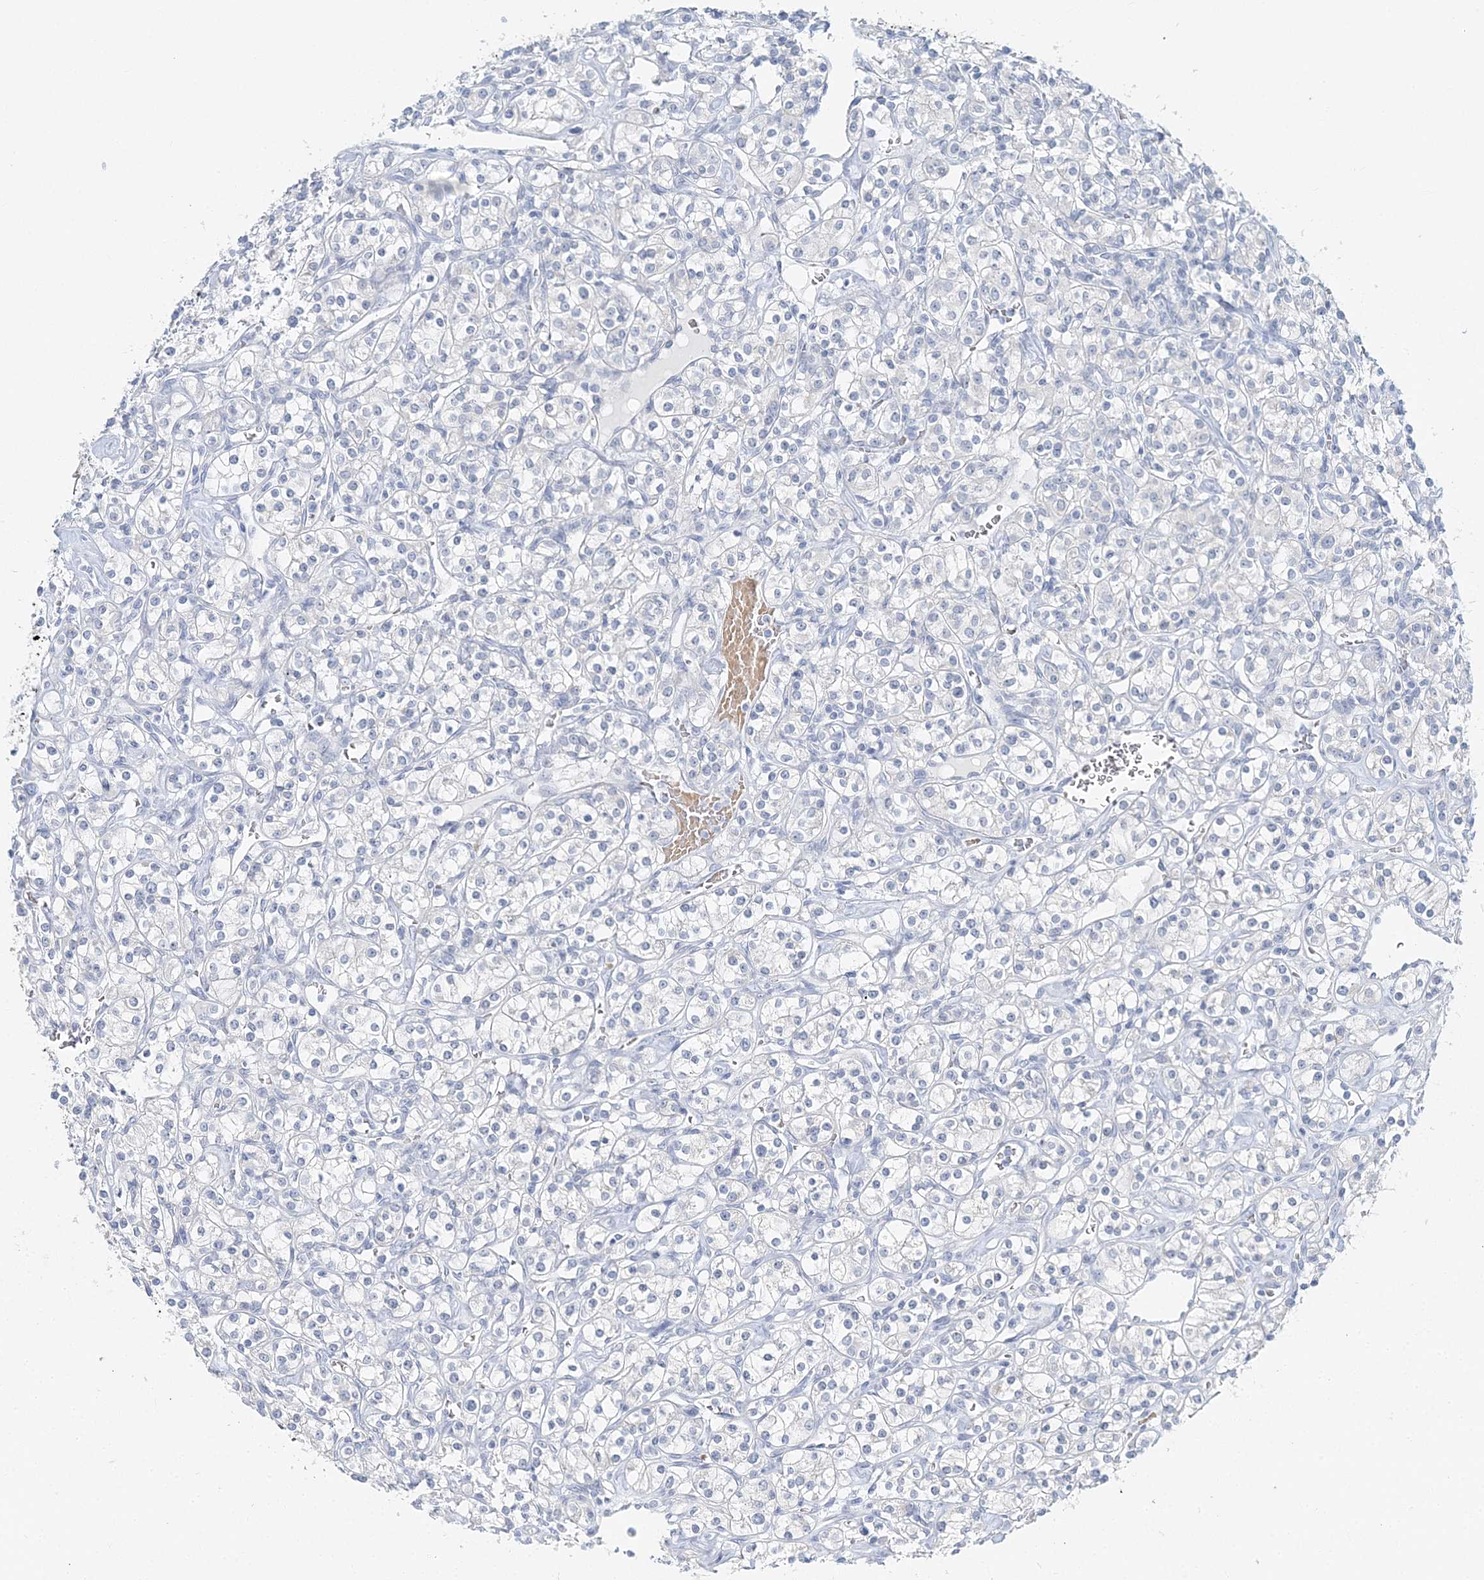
{"staining": {"intensity": "negative", "quantity": "none", "location": "none"}, "tissue": "renal cancer", "cell_type": "Tumor cells", "image_type": "cancer", "snomed": [{"axis": "morphology", "description": "Adenocarcinoma, NOS"}, {"axis": "topography", "description": "Kidney"}], "caption": "Histopathology image shows no protein expression in tumor cells of renal adenocarcinoma tissue.", "gene": "VILL", "patient": {"sex": "male", "age": 77}}